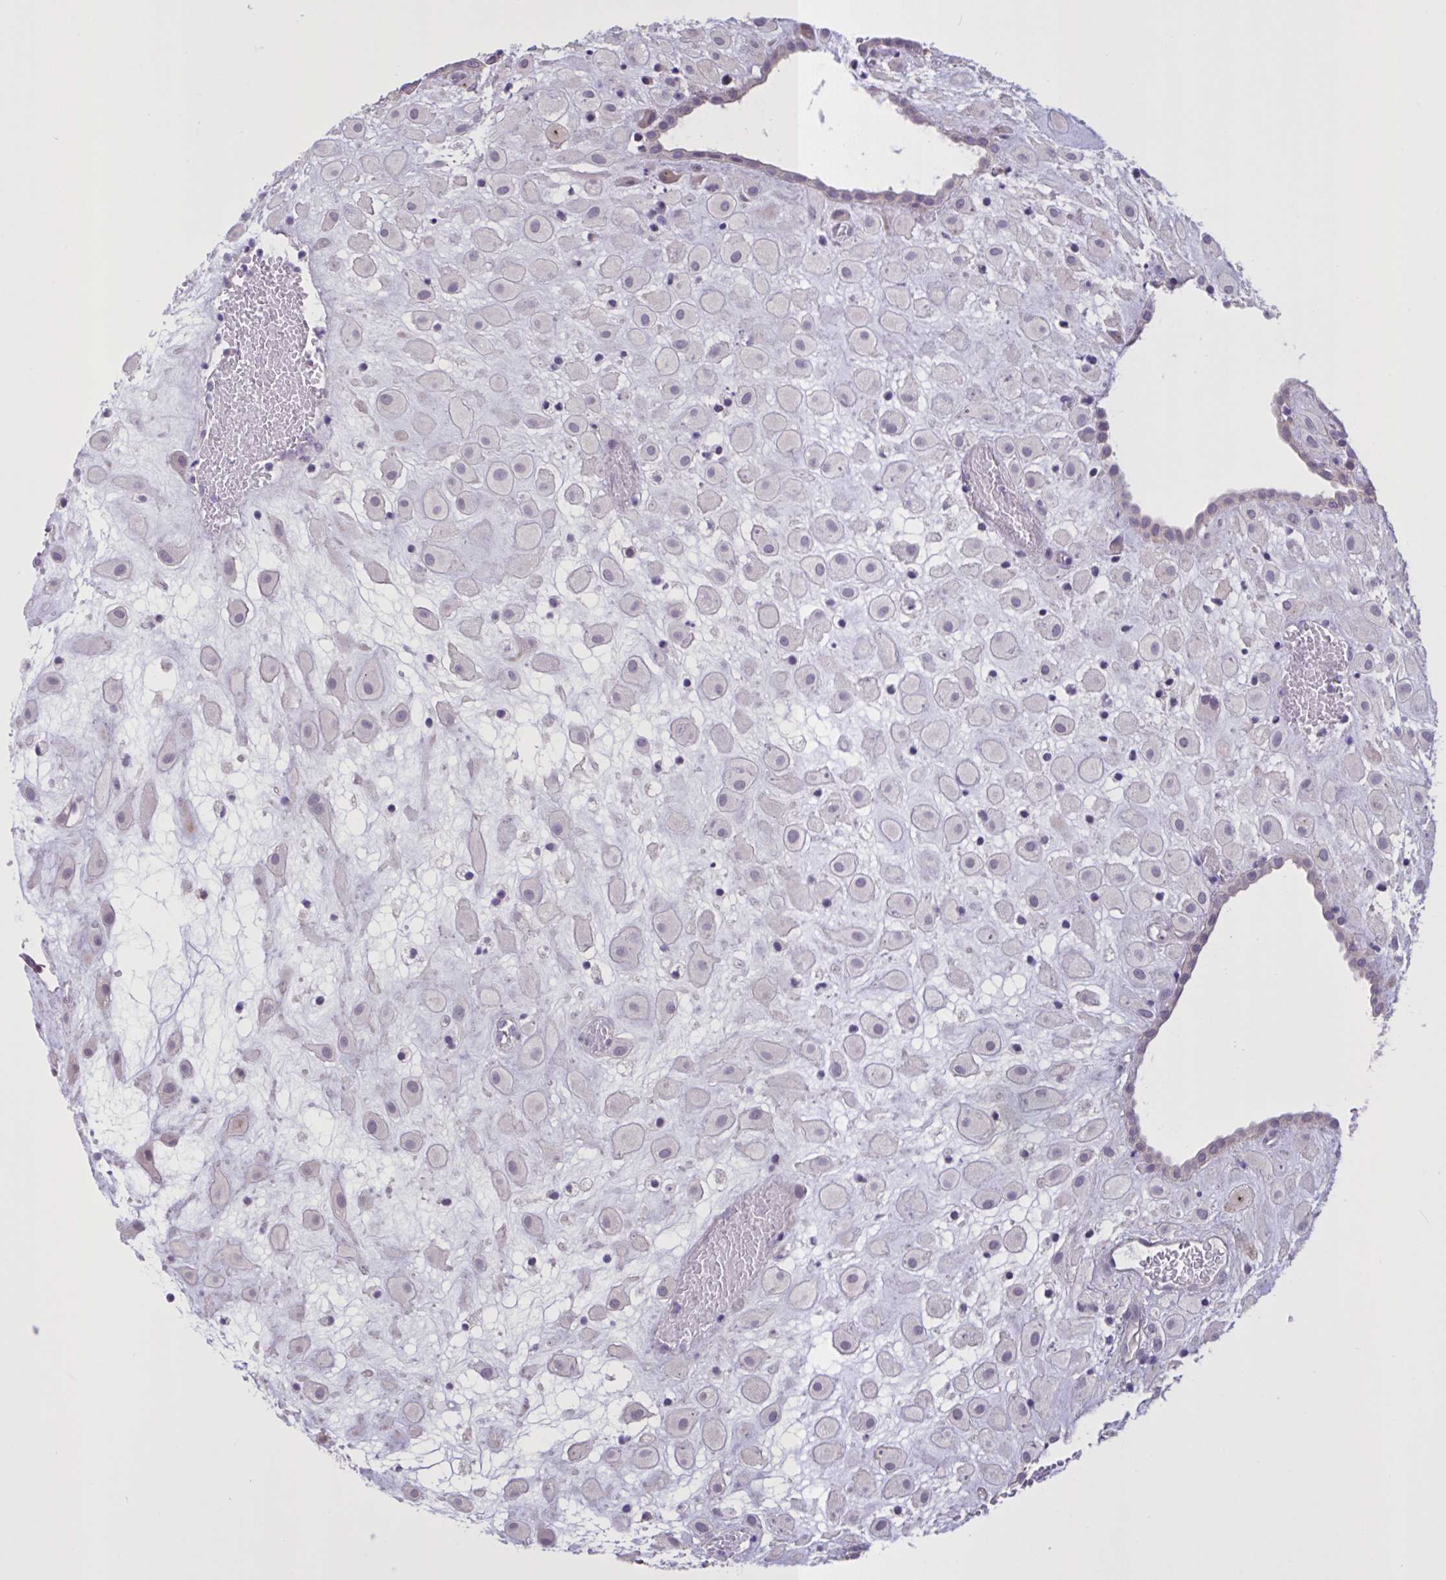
{"staining": {"intensity": "negative", "quantity": "none", "location": "none"}, "tissue": "placenta", "cell_type": "Decidual cells", "image_type": "normal", "snomed": [{"axis": "morphology", "description": "Normal tissue, NOS"}, {"axis": "topography", "description": "Placenta"}], "caption": "DAB (3,3'-diaminobenzidine) immunohistochemical staining of benign placenta reveals no significant positivity in decidual cells. (Immunohistochemistry, brightfield microscopy, high magnification).", "gene": "MRGPRX2", "patient": {"sex": "female", "age": 24}}